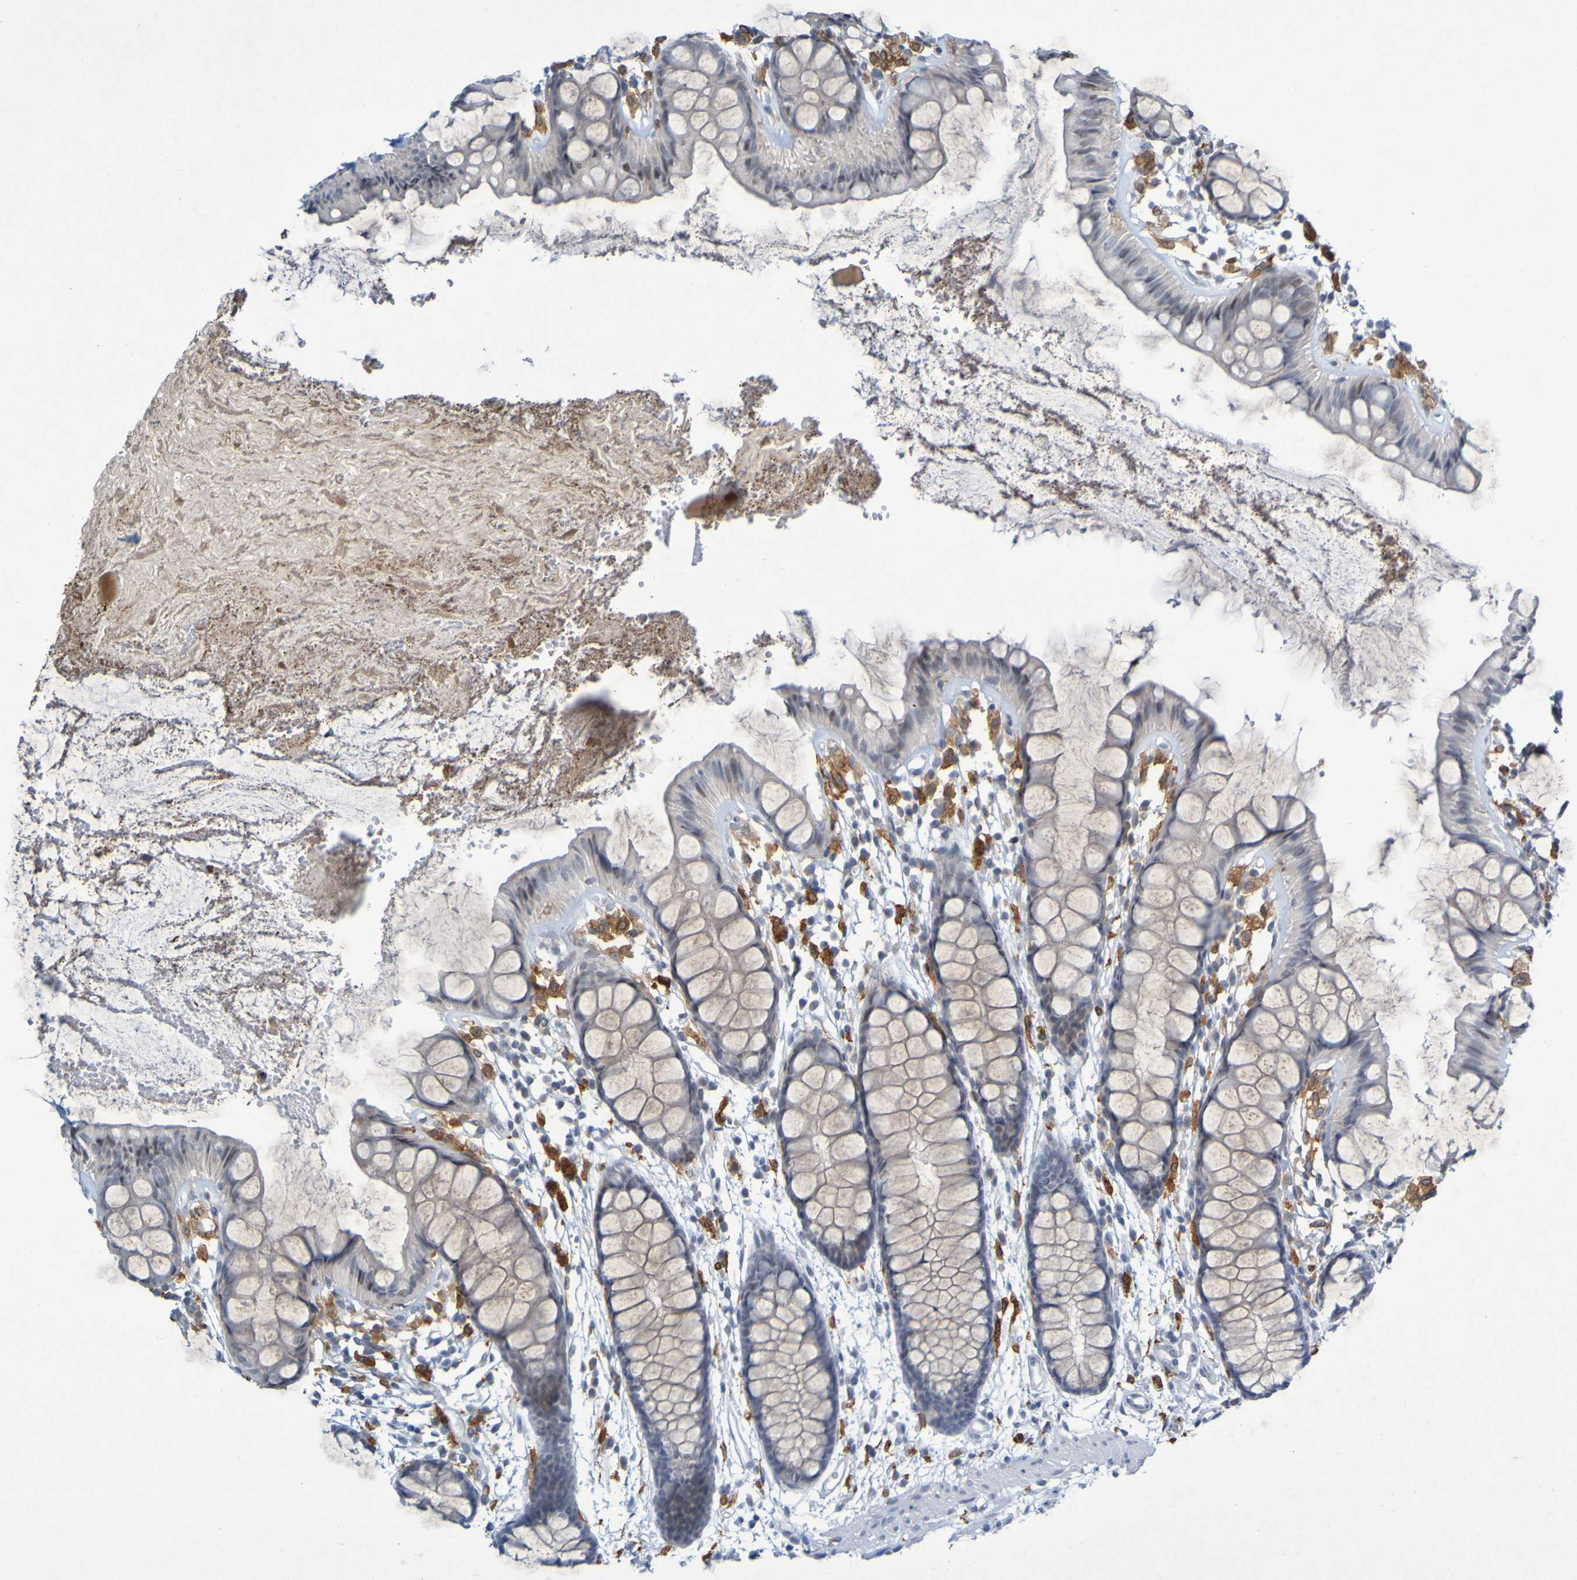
{"staining": {"intensity": "weak", "quantity": ">75%", "location": "cytoplasmic/membranous"}, "tissue": "rectum", "cell_type": "Glandular cells", "image_type": "normal", "snomed": [{"axis": "morphology", "description": "Normal tissue, NOS"}, {"axis": "topography", "description": "Rectum"}], "caption": "Brown immunohistochemical staining in benign human rectum shows weak cytoplasmic/membranous staining in about >75% of glandular cells.", "gene": "LILRB5", "patient": {"sex": "female", "age": 66}}